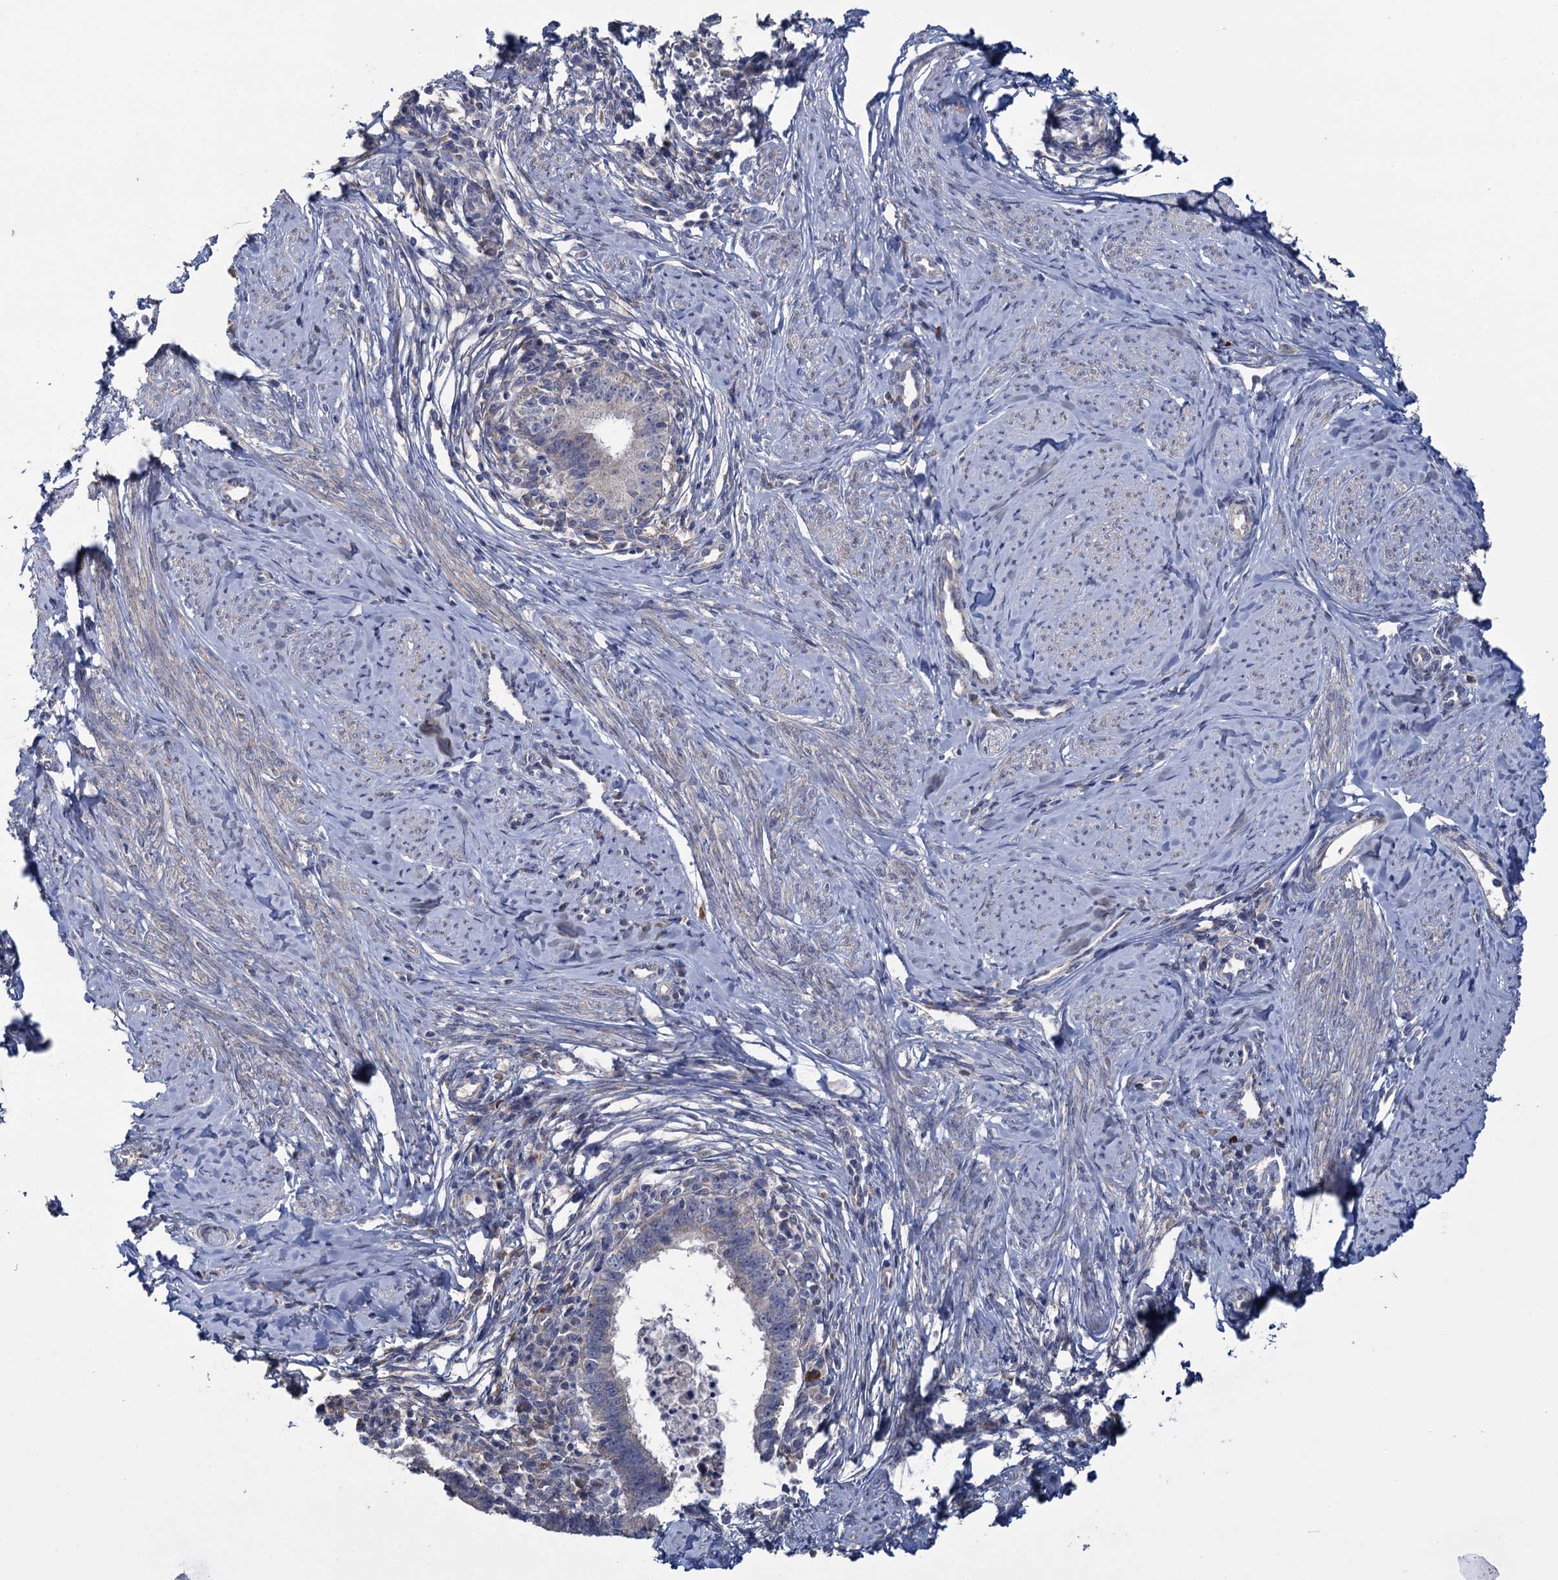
{"staining": {"intensity": "weak", "quantity": "<25%", "location": "cytoplasmic/membranous"}, "tissue": "cervical cancer", "cell_type": "Tumor cells", "image_type": "cancer", "snomed": [{"axis": "morphology", "description": "Adenocarcinoma, NOS"}, {"axis": "topography", "description": "Cervix"}], "caption": "Protein analysis of cervical adenocarcinoma reveals no significant positivity in tumor cells.", "gene": "GSTM2", "patient": {"sex": "female", "age": 36}}